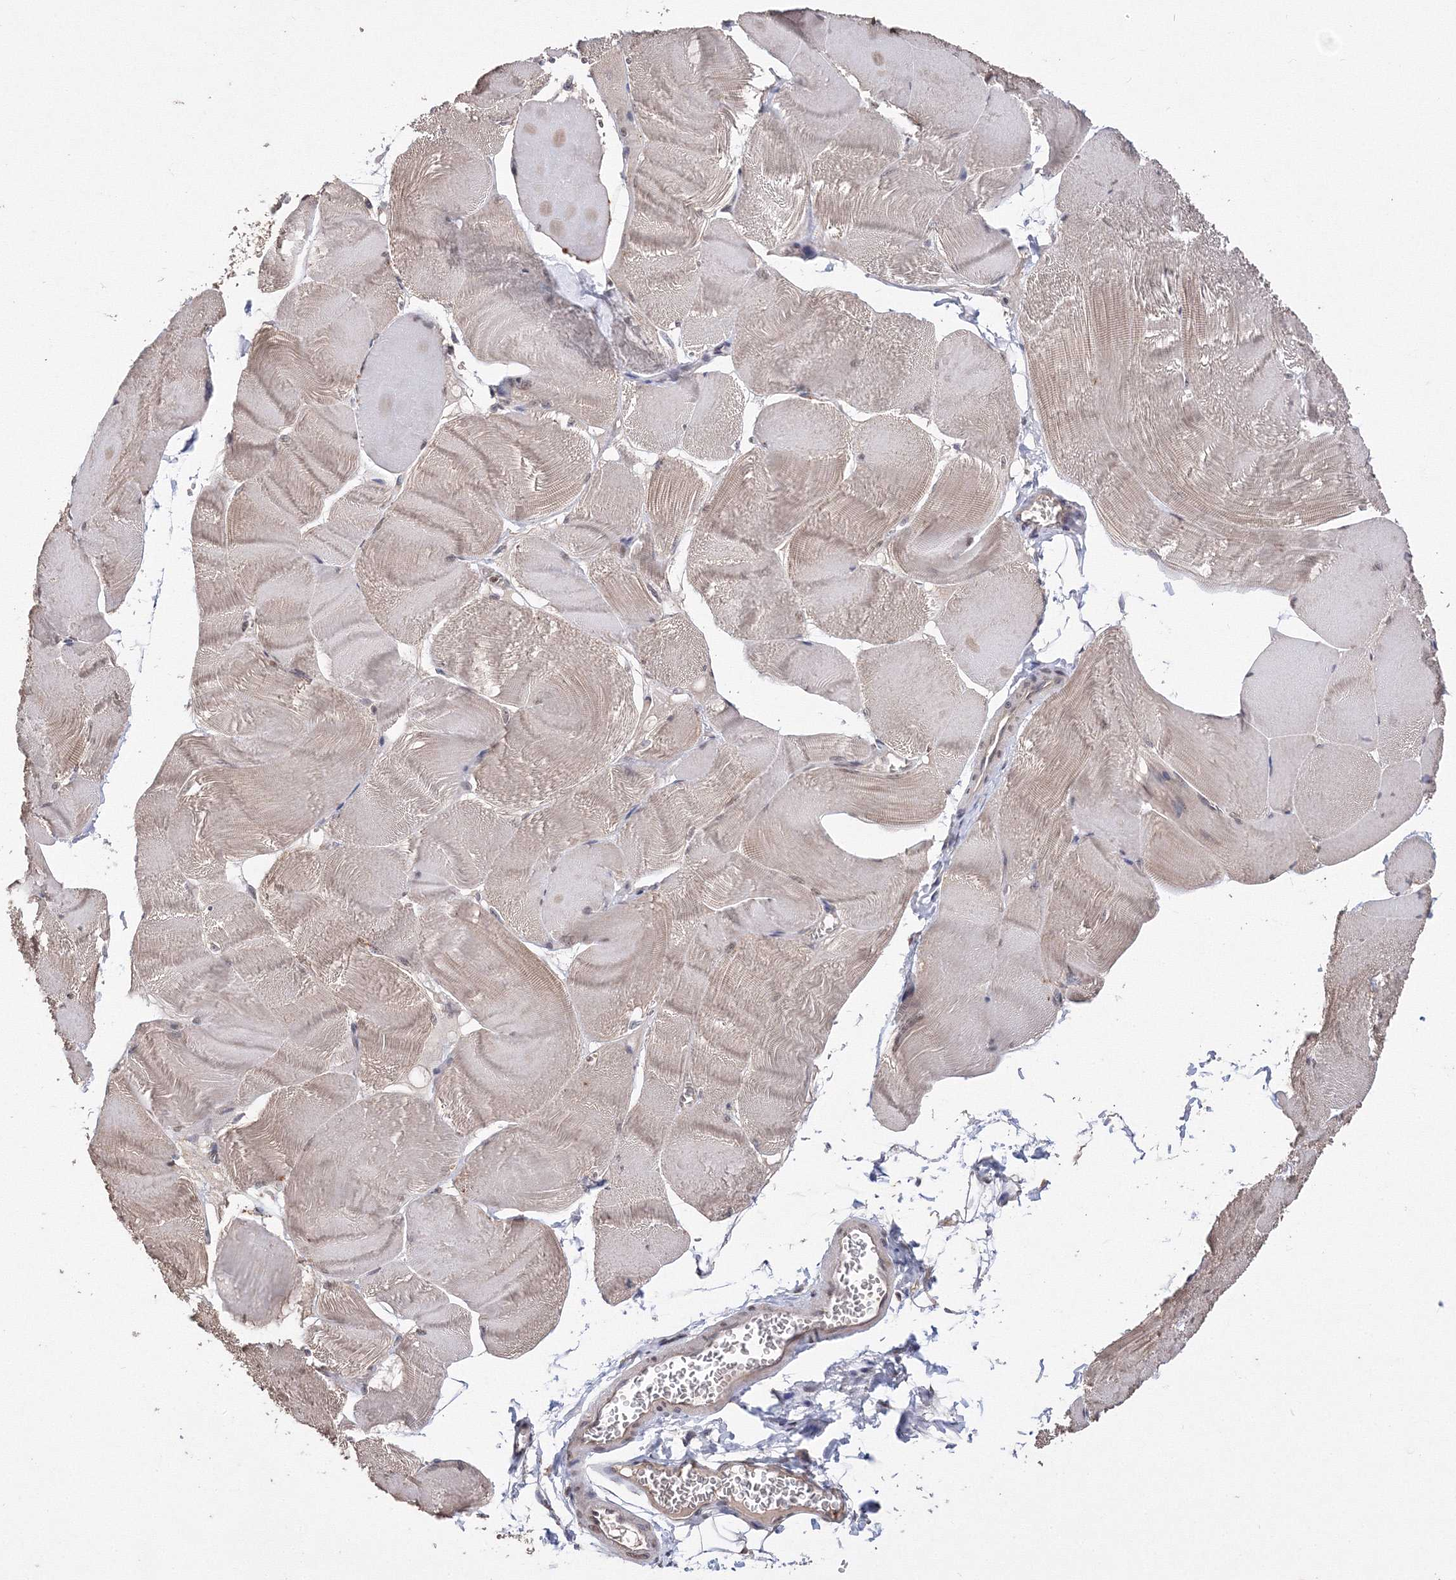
{"staining": {"intensity": "weak", "quantity": "25%-75%", "location": "cytoplasmic/membranous"}, "tissue": "skeletal muscle", "cell_type": "Myocytes", "image_type": "normal", "snomed": [{"axis": "morphology", "description": "Normal tissue, NOS"}, {"axis": "morphology", "description": "Basal cell carcinoma"}, {"axis": "topography", "description": "Skeletal muscle"}], "caption": "Protein staining of unremarkable skeletal muscle displays weak cytoplasmic/membranous staining in about 25%-75% of myocytes.", "gene": "GPN1", "patient": {"sex": "female", "age": 64}}